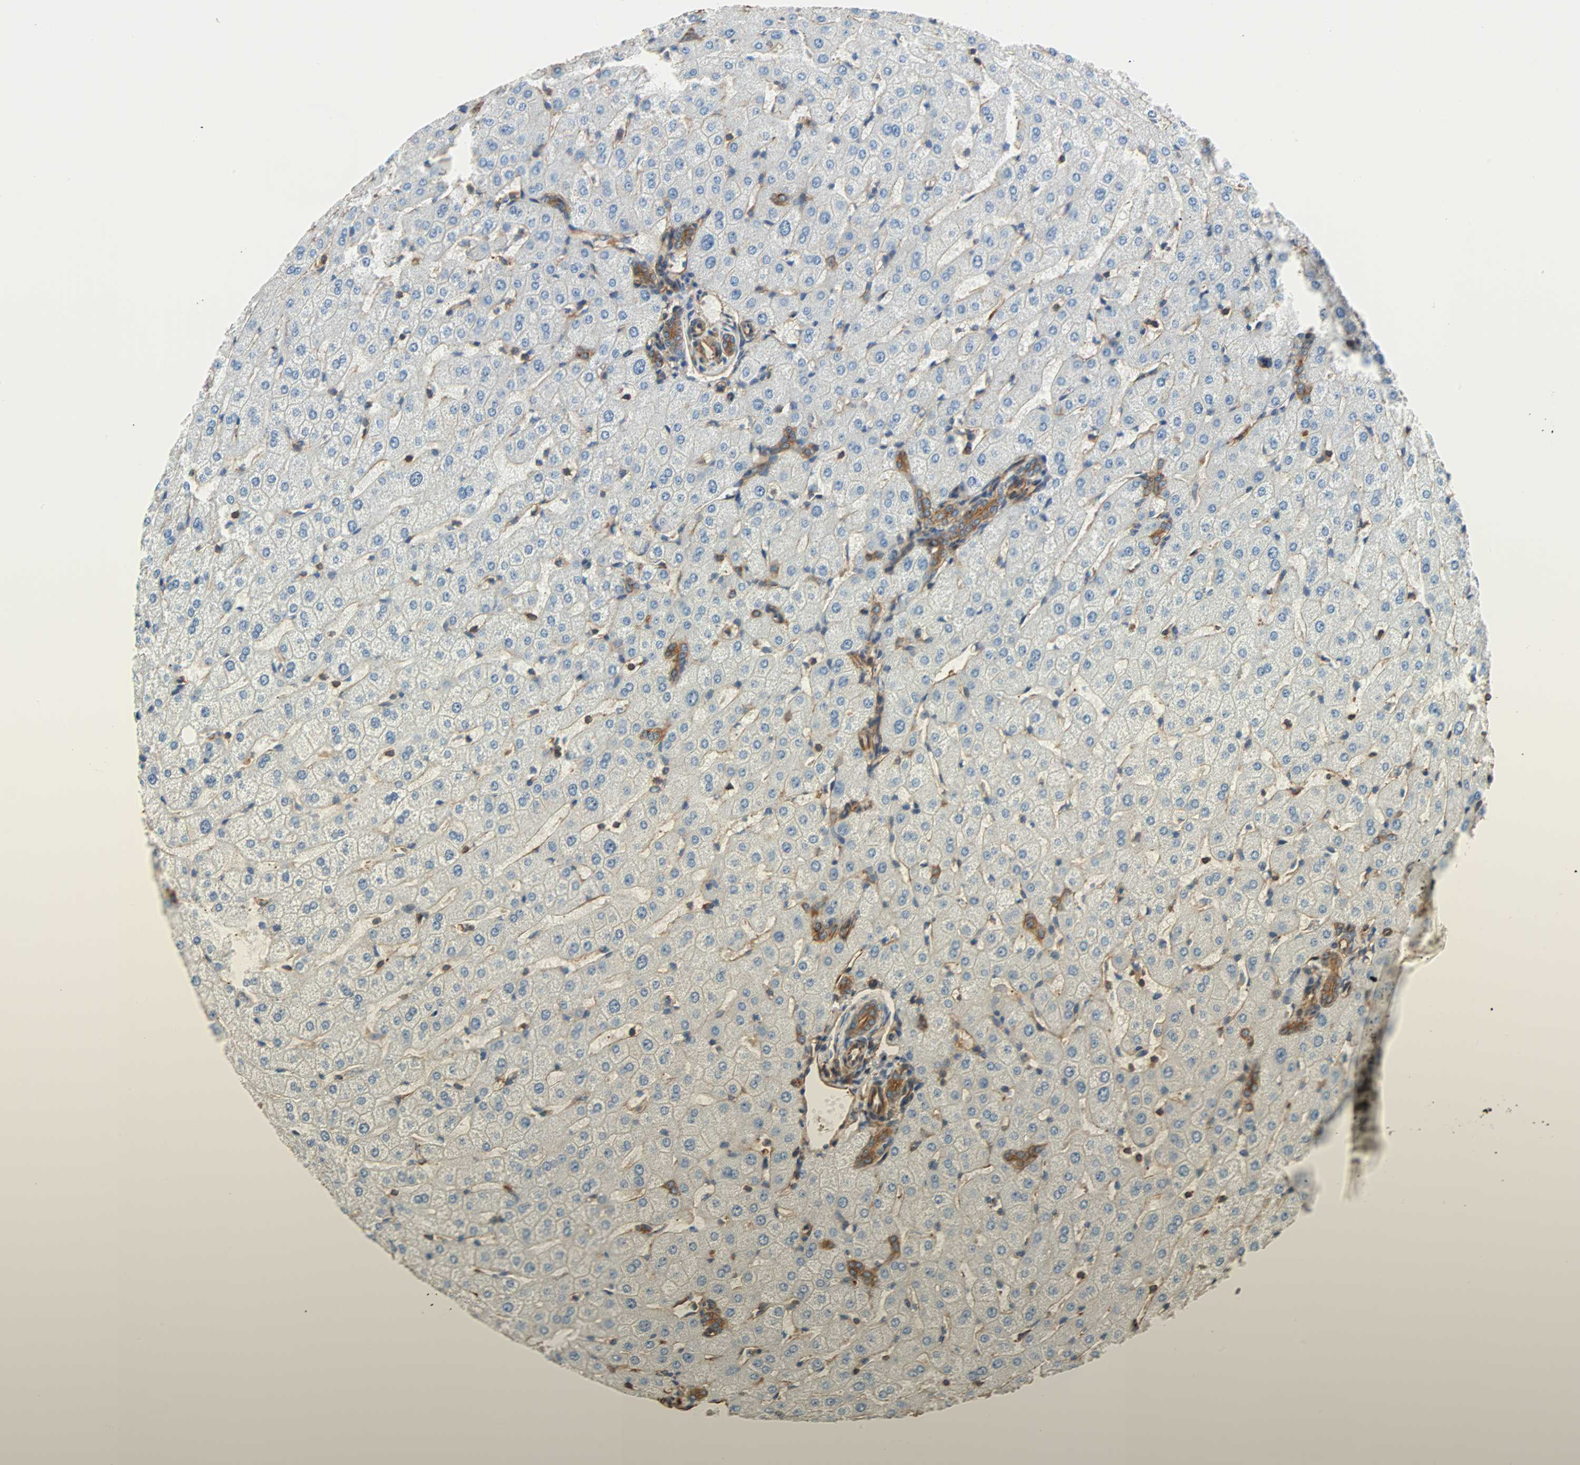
{"staining": {"intensity": "moderate", "quantity": ">75%", "location": "cytoplasmic/membranous"}, "tissue": "liver", "cell_type": "Cholangiocytes", "image_type": "normal", "snomed": [{"axis": "morphology", "description": "Normal tissue, NOS"}, {"axis": "morphology", "description": "Fibrosis, NOS"}, {"axis": "topography", "description": "Liver"}], "caption": "Moderate cytoplasmic/membranous expression for a protein is present in approximately >75% of cholangiocytes of benign liver using immunohistochemistry (IHC).", "gene": "GALNT10", "patient": {"sex": "female", "age": 29}}